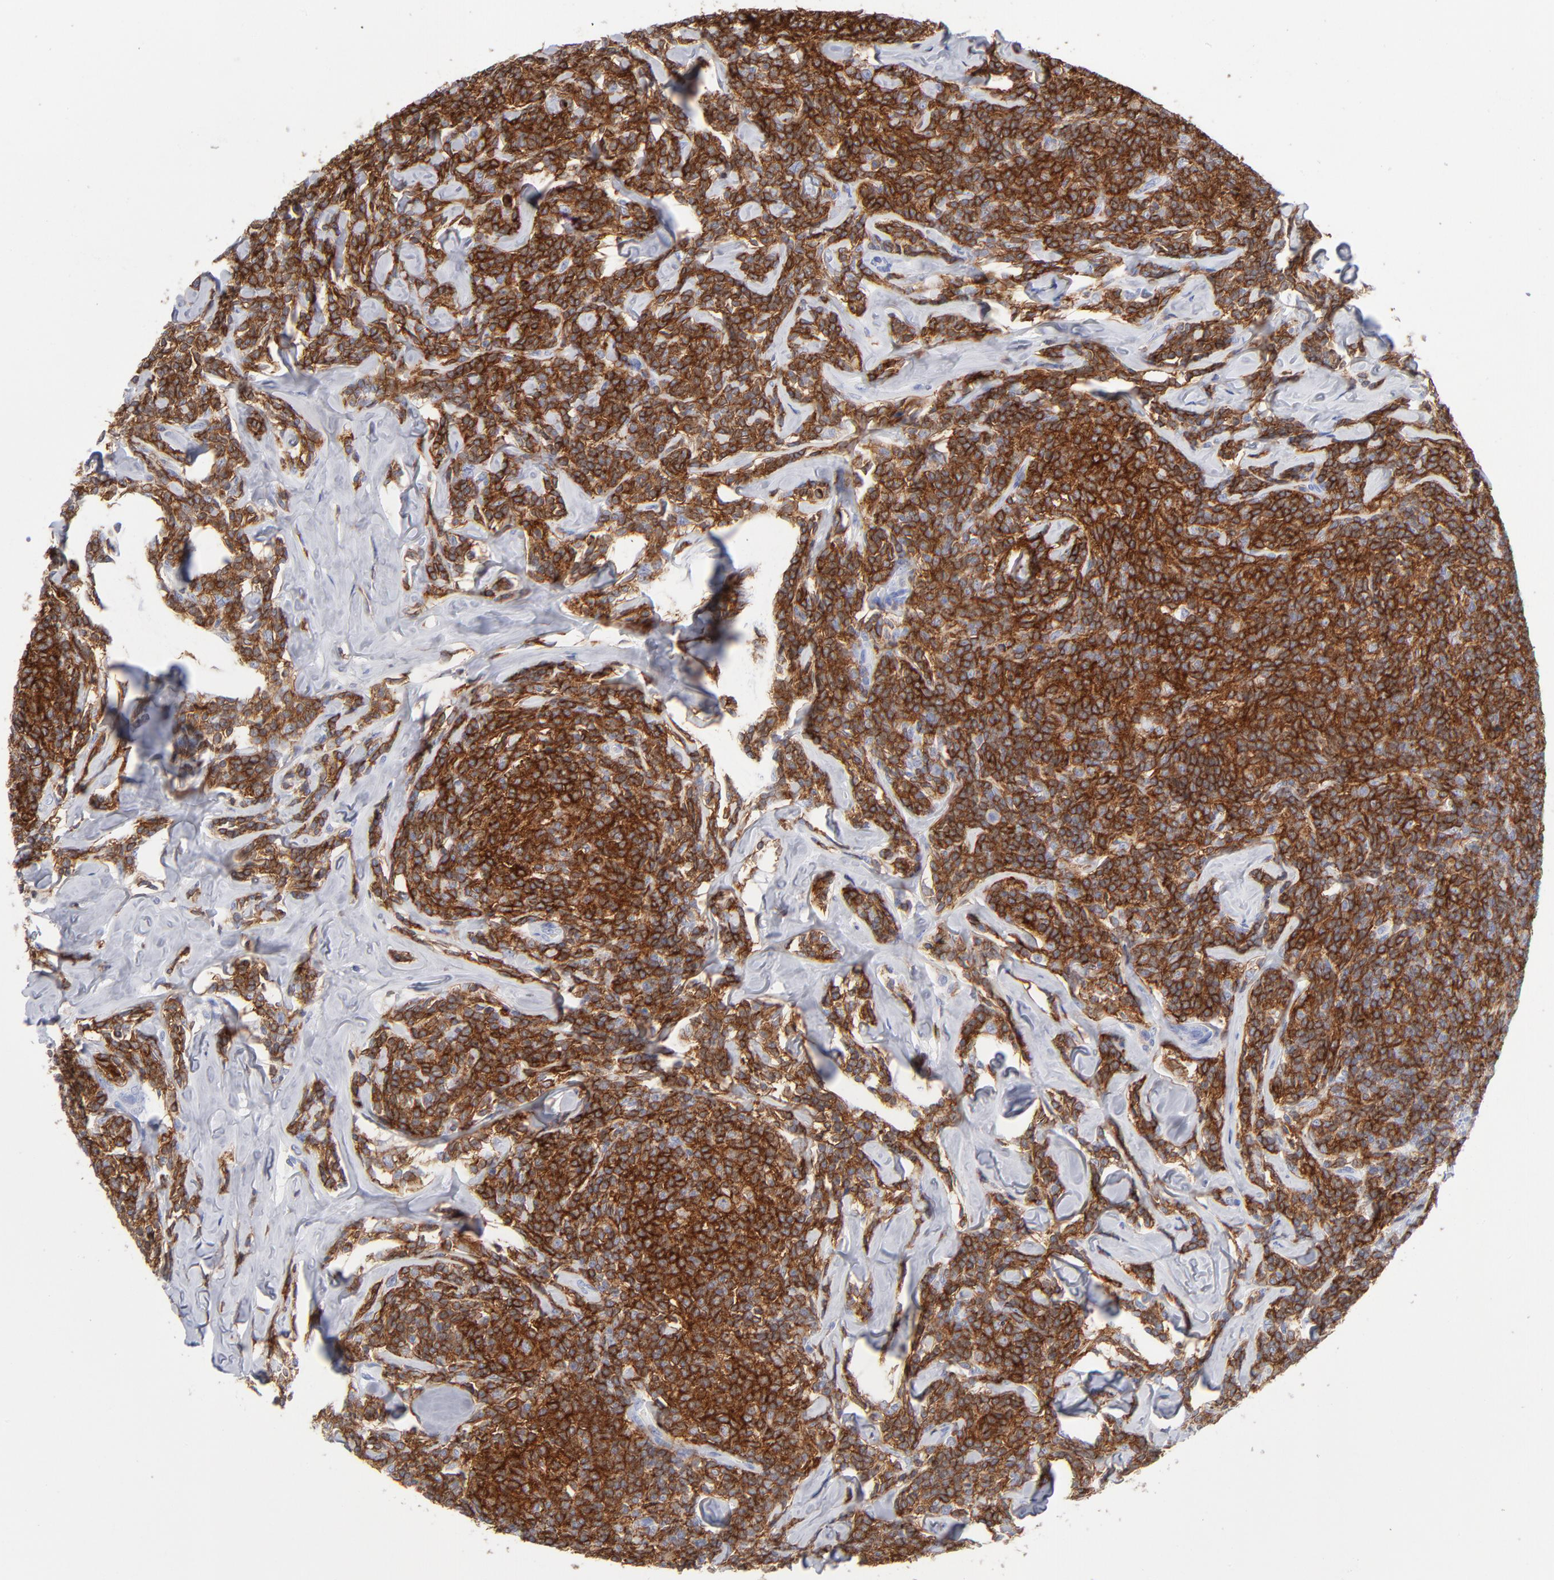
{"staining": {"intensity": "strong", "quantity": ">75%", "location": "cytoplasmic/membranous"}, "tissue": "lymphoma", "cell_type": "Tumor cells", "image_type": "cancer", "snomed": [{"axis": "morphology", "description": "Malignant lymphoma, non-Hodgkin's type, Low grade"}, {"axis": "topography", "description": "Lymph node"}], "caption": "Tumor cells reveal high levels of strong cytoplasmic/membranous positivity in about >75% of cells in human low-grade malignant lymphoma, non-Hodgkin's type.", "gene": "LAT2", "patient": {"sex": "female", "age": 56}}